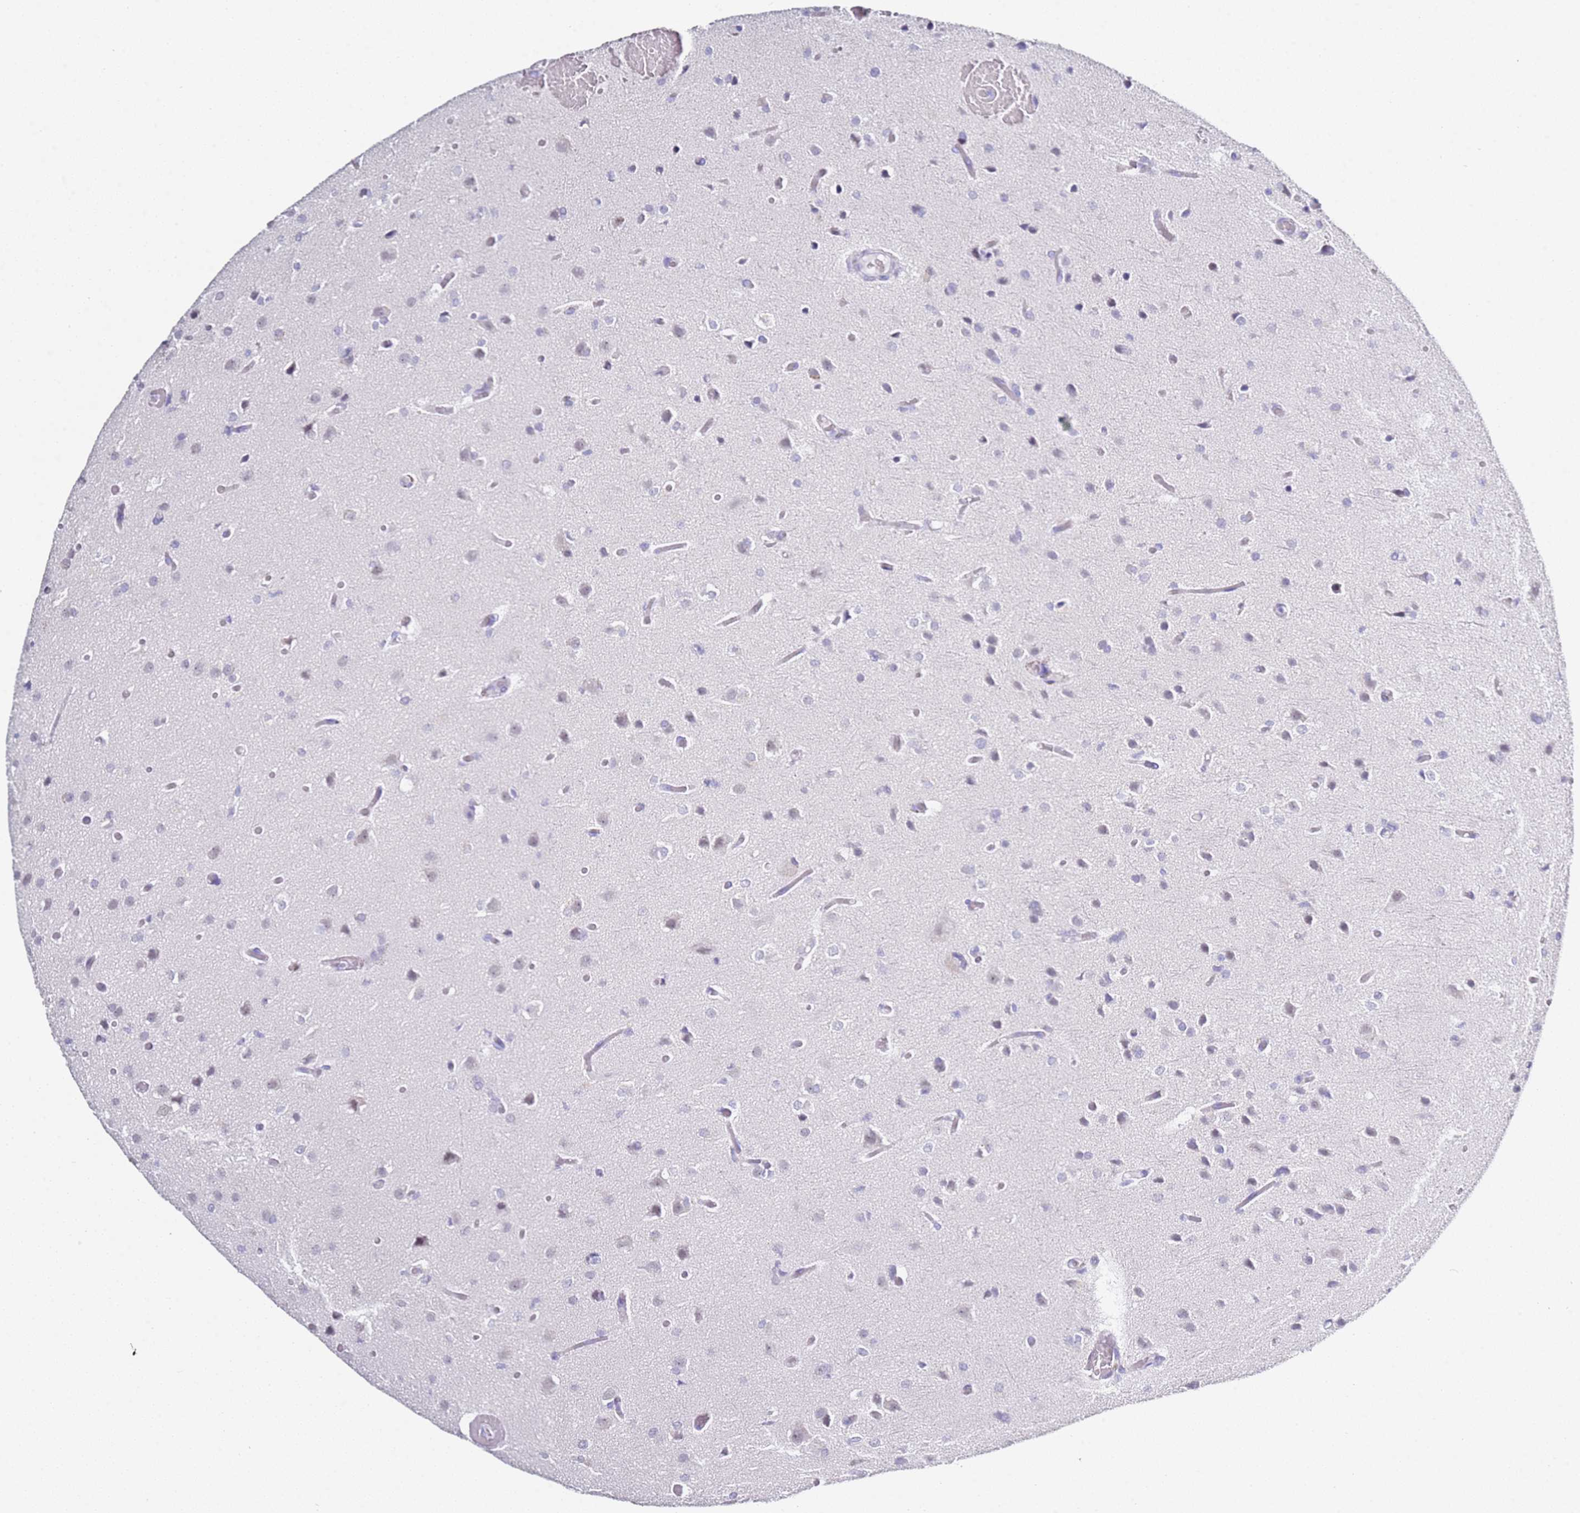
{"staining": {"intensity": "negative", "quantity": "none", "location": "none"}, "tissue": "glioma", "cell_type": "Tumor cells", "image_type": "cancer", "snomed": [{"axis": "morphology", "description": "Glioma, malignant, High grade"}, {"axis": "topography", "description": "Brain"}], "caption": "IHC of glioma shows no expression in tumor cells.", "gene": "PTBP2", "patient": {"sex": "female", "age": 50}}